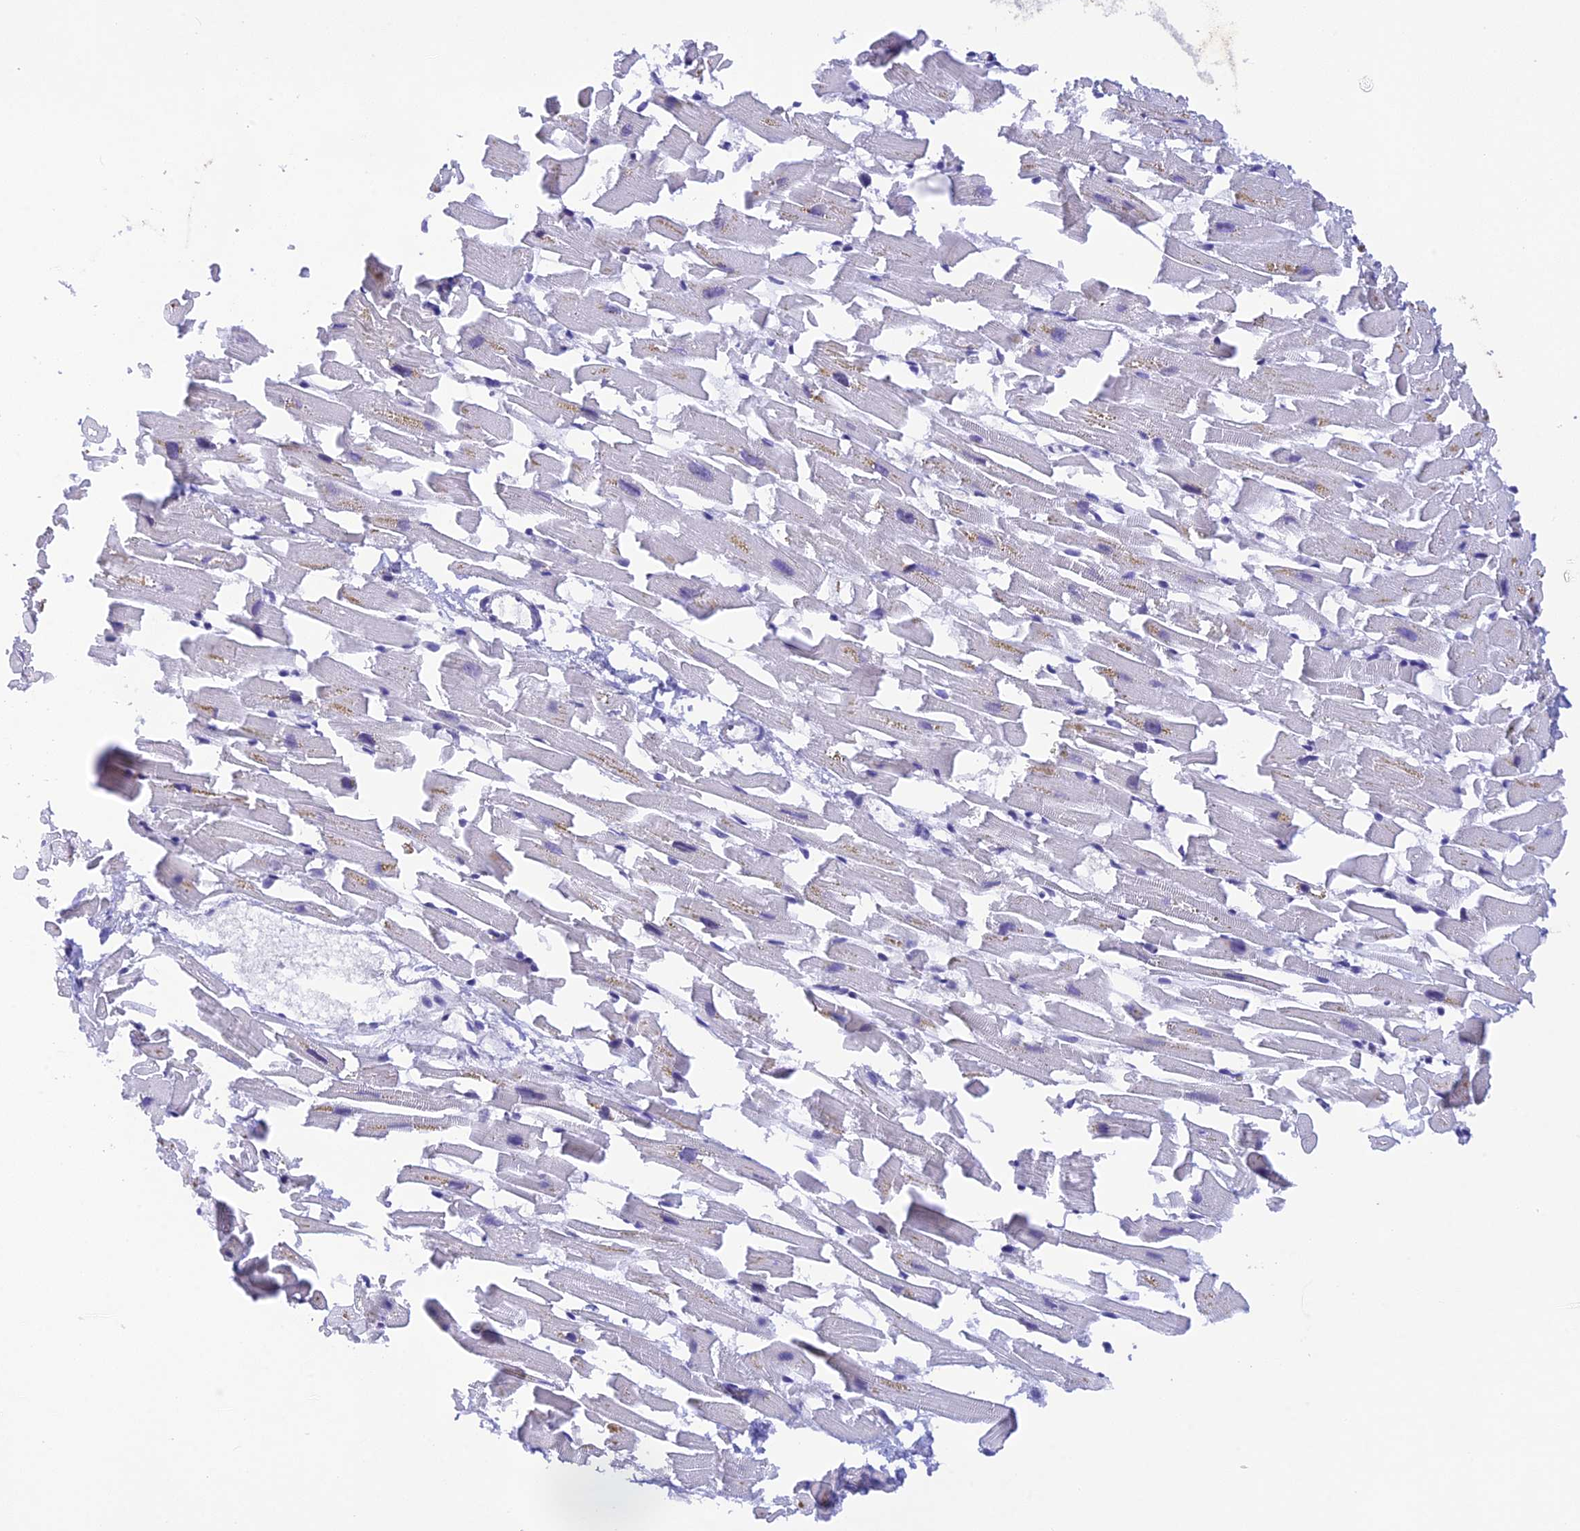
{"staining": {"intensity": "weak", "quantity": "25%-75%", "location": "nuclear"}, "tissue": "heart muscle", "cell_type": "Cardiomyocytes", "image_type": "normal", "snomed": [{"axis": "morphology", "description": "Normal tissue, NOS"}, {"axis": "topography", "description": "Heart"}], "caption": "Protein staining exhibits weak nuclear staining in approximately 25%-75% of cardiomyocytes in unremarkable heart muscle. (Brightfield microscopy of DAB IHC at high magnification).", "gene": "THAP11", "patient": {"sex": "female", "age": 64}}